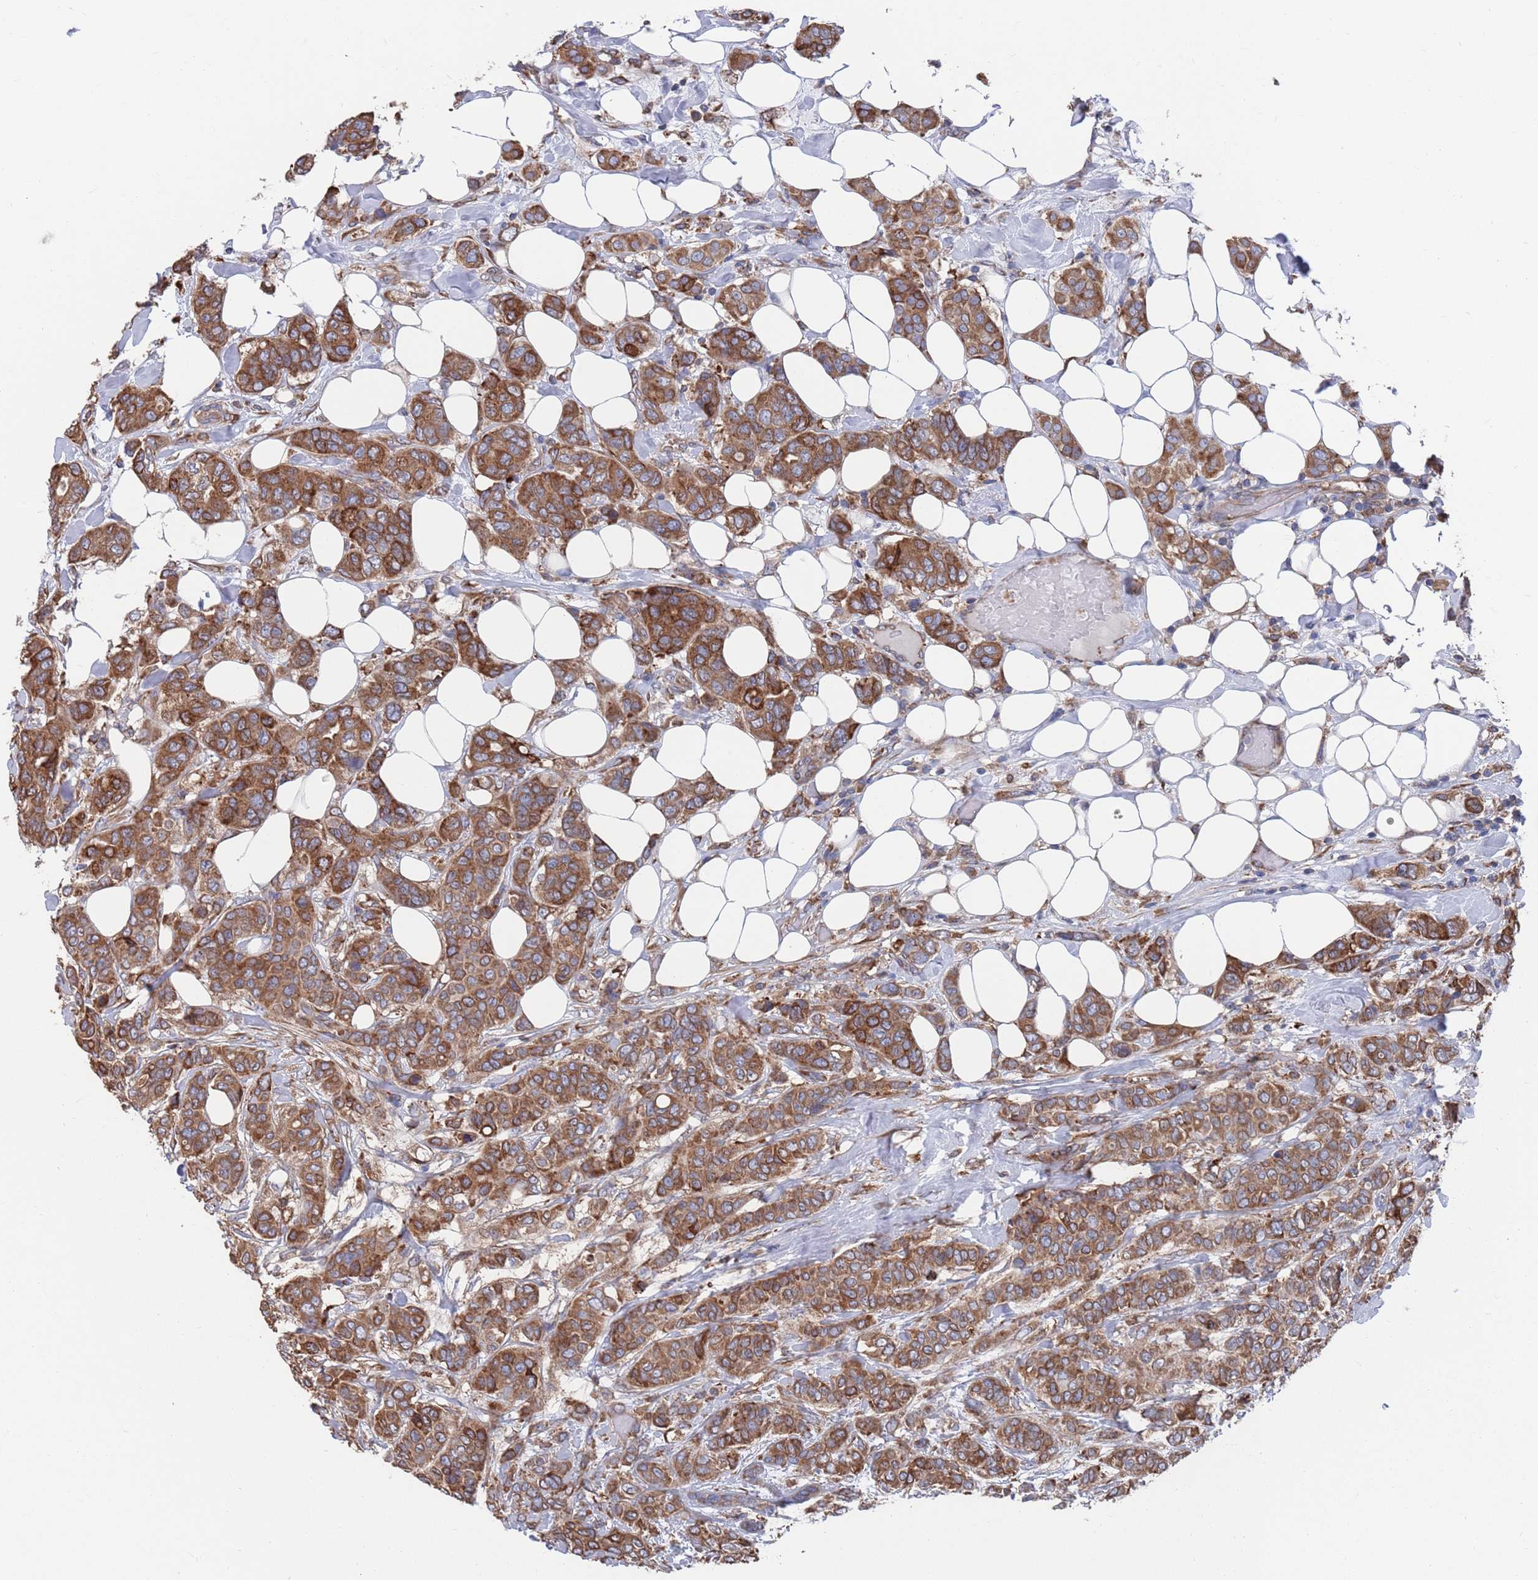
{"staining": {"intensity": "moderate", "quantity": ">75%", "location": "cytoplasmic/membranous"}, "tissue": "breast cancer", "cell_type": "Tumor cells", "image_type": "cancer", "snomed": [{"axis": "morphology", "description": "Lobular carcinoma"}, {"axis": "topography", "description": "Breast"}], "caption": "Tumor cells exhibit medium levels of moderate cytoplasmic/membranous expression in approximately >75% of cells in human breast cancer (lobular carcinoma).", "gene": "GID8", "patient": {"sex": "female", "age": 51}}